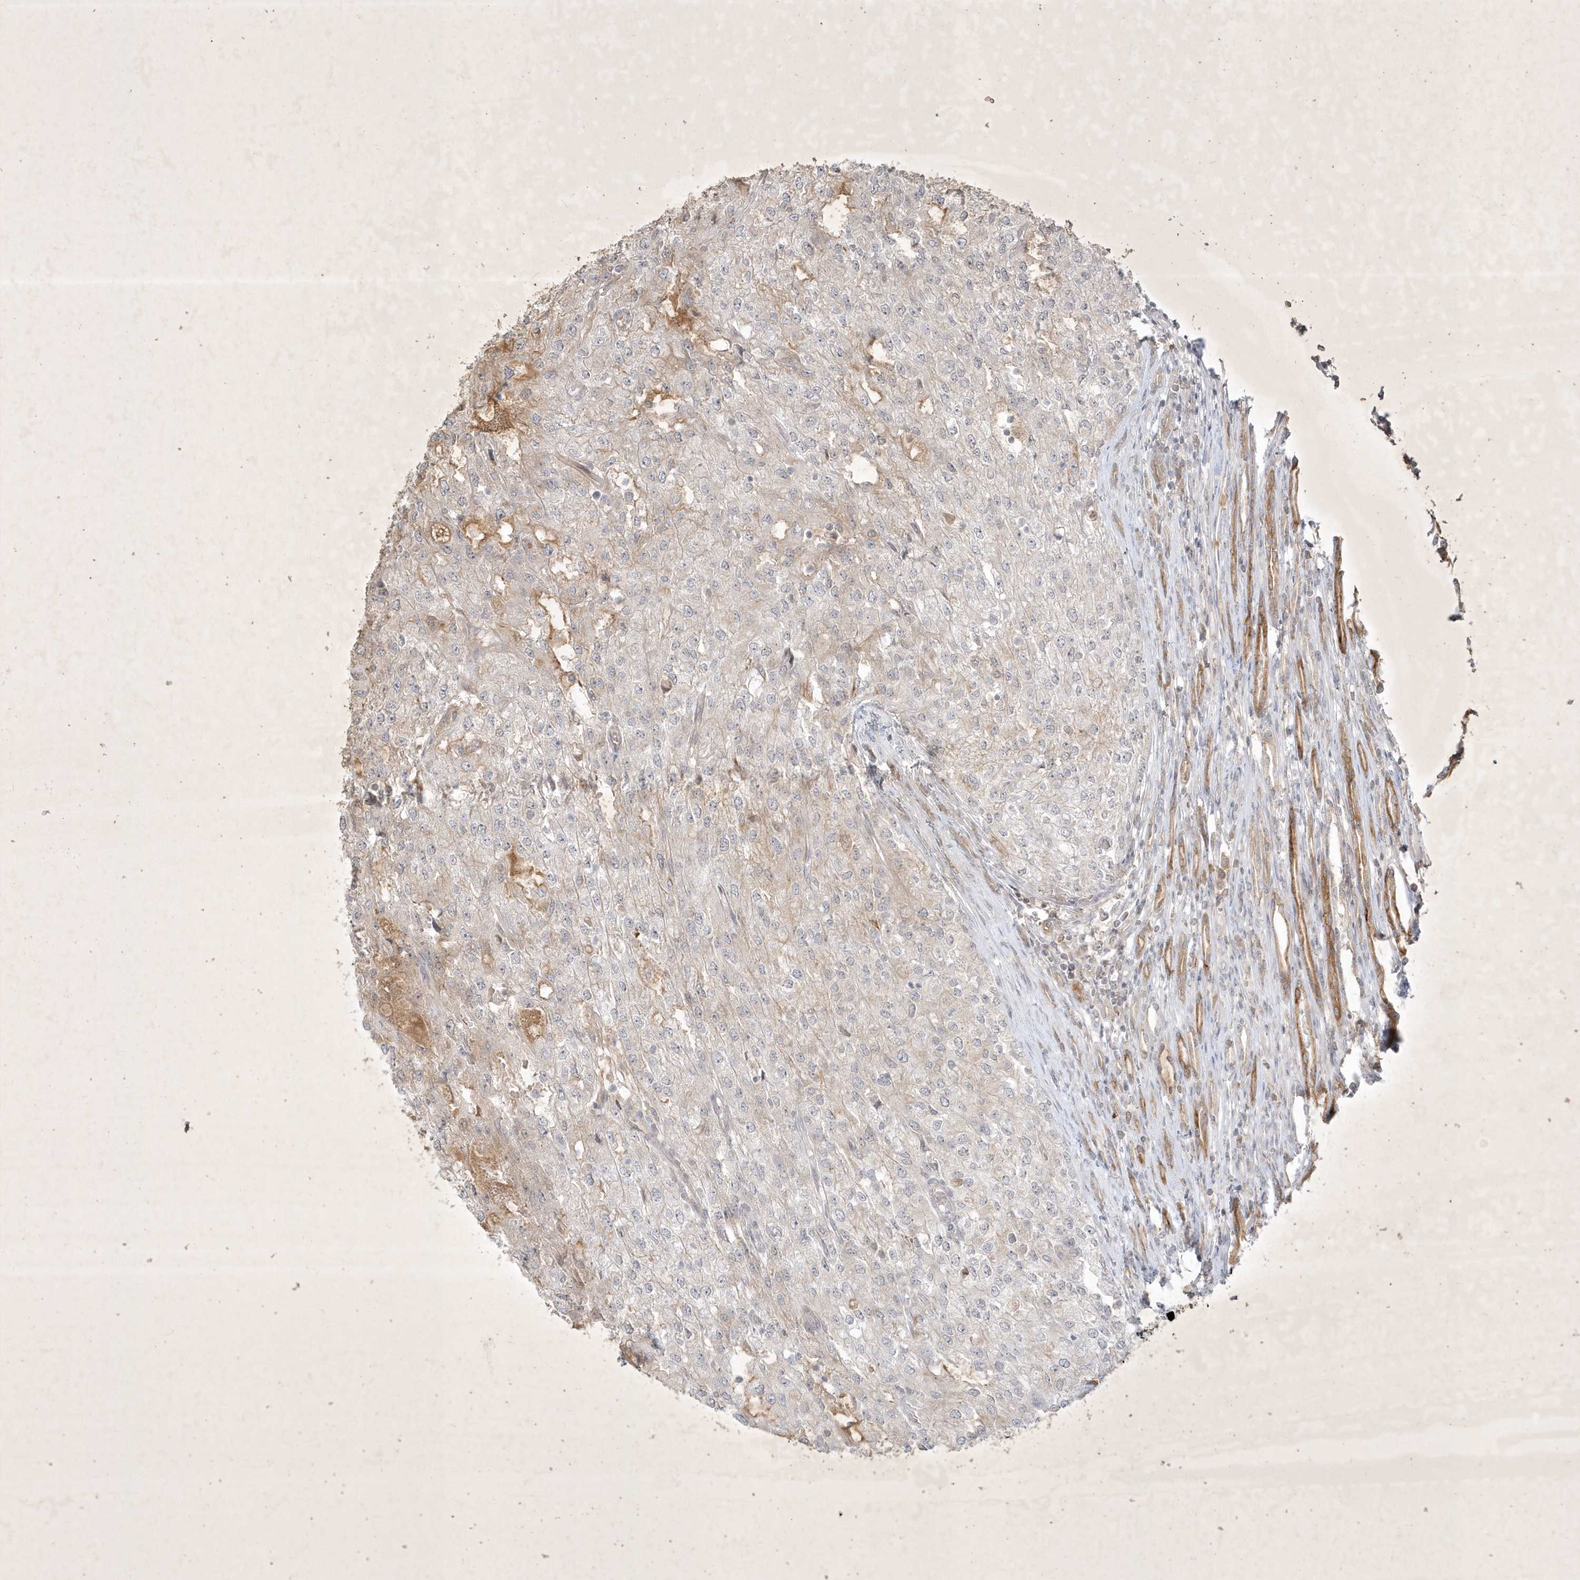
{"staining": {"intensity": "negative", "quantity": "none", "location": "none"}, "tissue": "renal cancer", "cell_type": "Tumor cells", "image_type": "cancer", "snomed": [{"axis": "morphology", "description": "Adenocarcinoma, NOS"}, {"axis": "topography", "description": "Kidney"}], "caption": "Renal adenocarcinoma was stained to show a protein in brown. There is no significant staining in tumor cells. The staining was performed using DAB to visualize the protein expression in brown, while the nuclei were stained in blue with hematoxylin (Magnification: 20x).", "gene": "BOD1", "patient": {"sex": "female", "age": 54}}